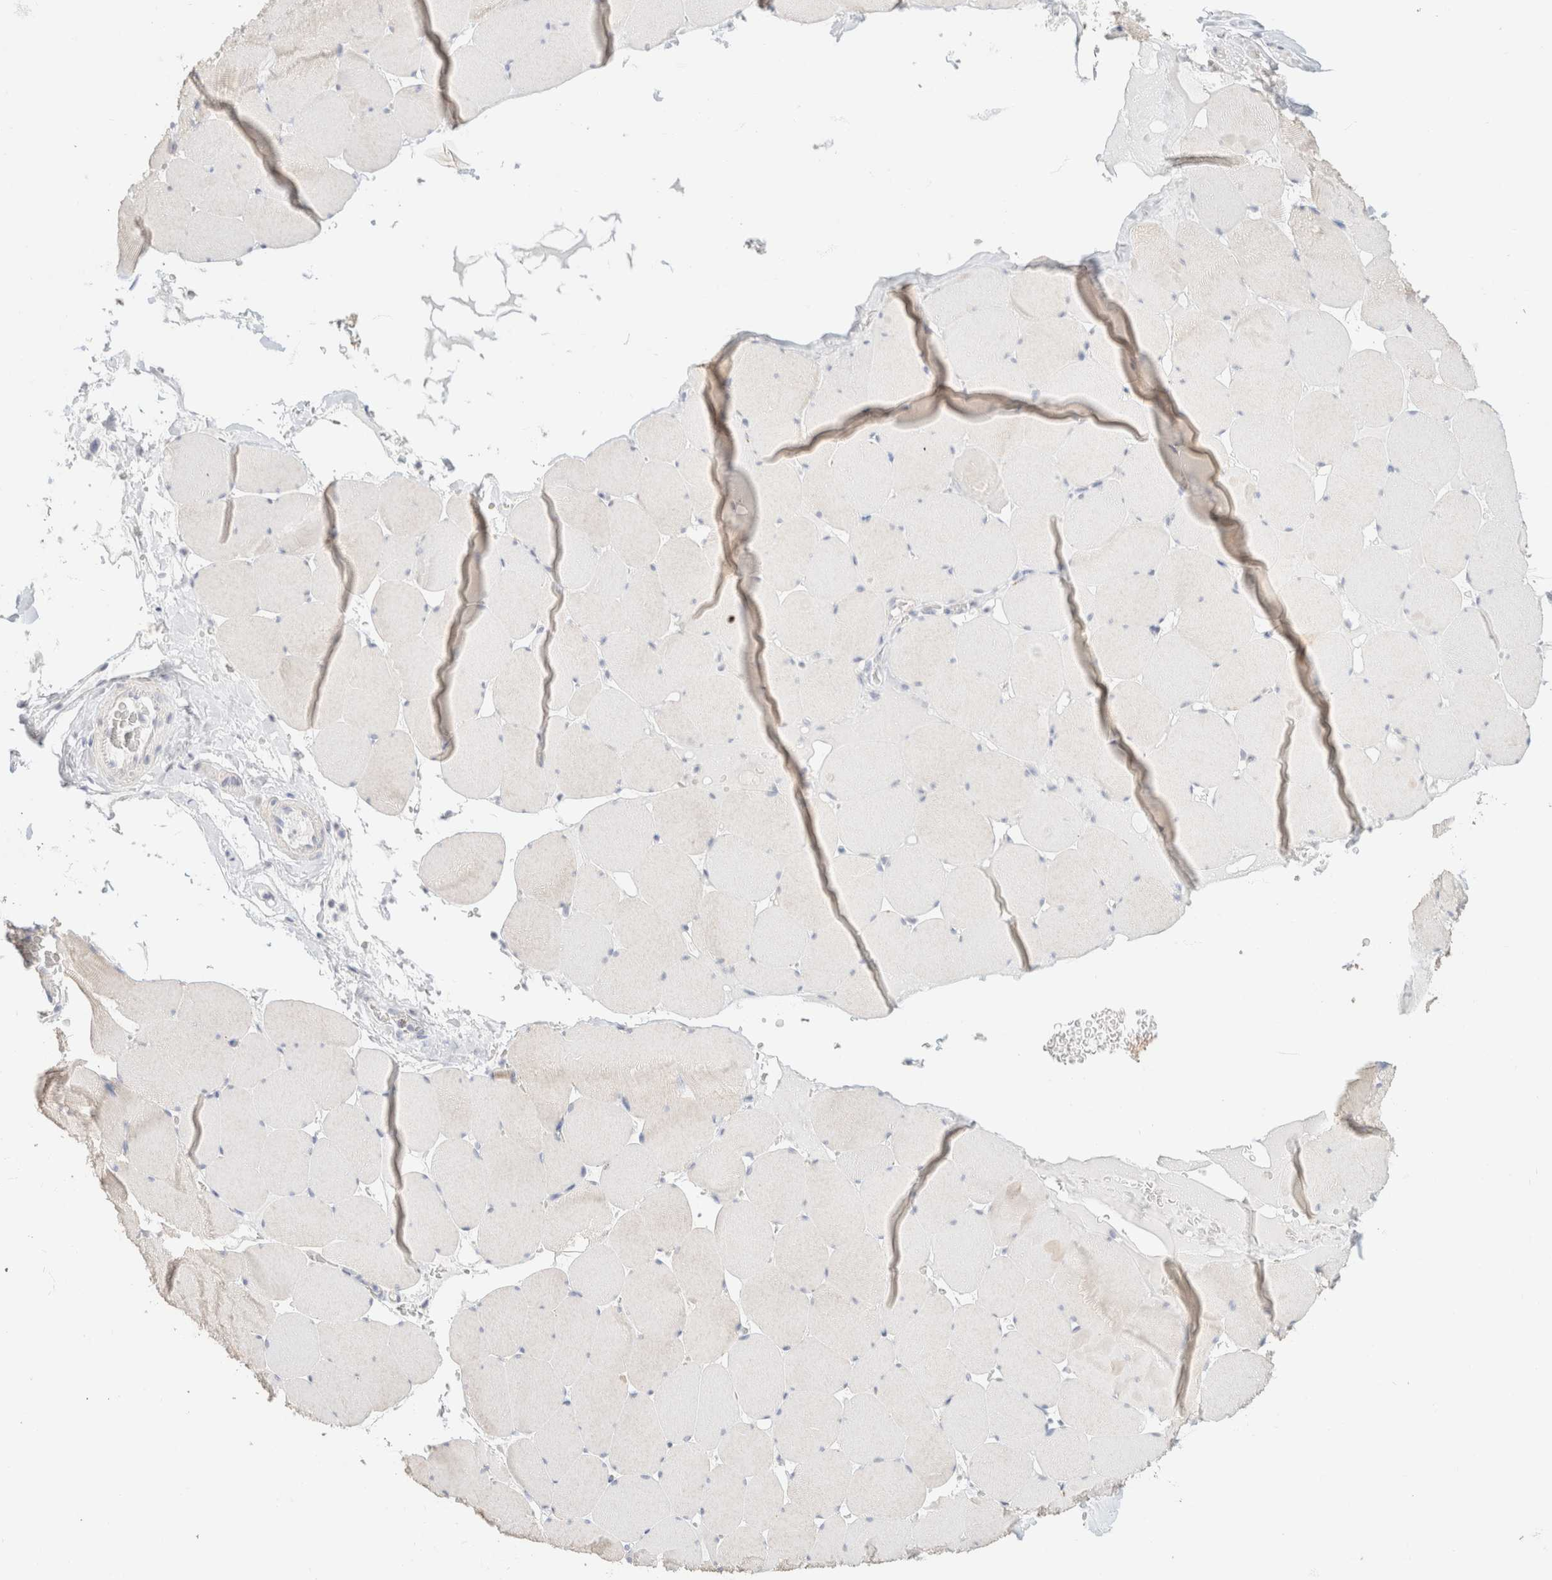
{"staining": {"intensity": "weak", "quantity": "<25%", "location": "cytoplasmic/membranous"}, "tissue": "skeletal muscle", "cell_type": "Myocytes", "image_type": "normal", "snomed": [{"axis": "morphology", "description": "Normal tissue, NOS"}, {"axis": "topography", "description": "Skeletal muscle"}], "caption": "This is a micrograph of IHC staining of benign skeletal muscle, which shows no positivity in myocytes.", "gene": "CA12", "patient": {"sex": "male", "age": 62}}